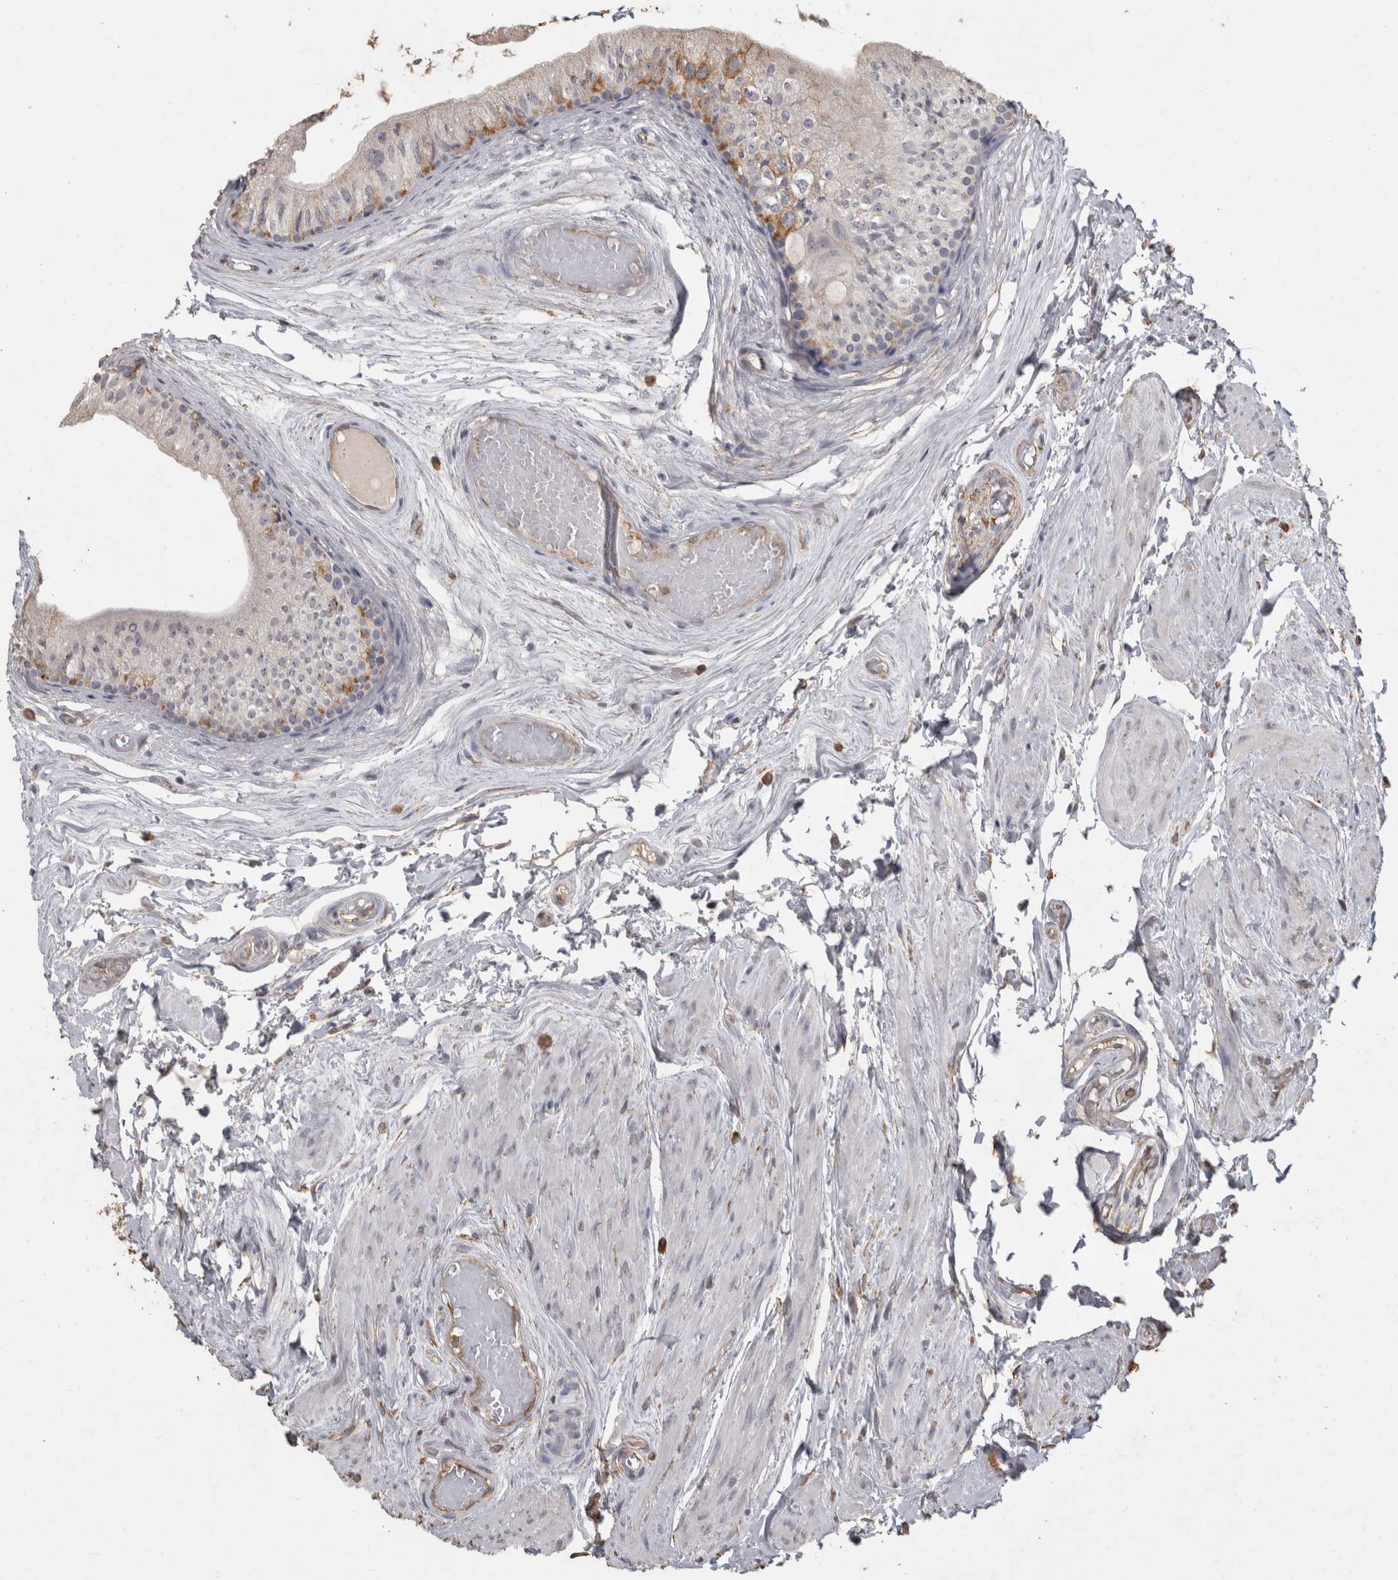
{"staining": {"intensity": "moderate", "quantity": "<25%", "location": "cytoplasmic/membranous"}, "tissue": "epididymis", "cell_type": "Glandular cells", "image_type": "normal", "snomed": [{"axis": "morphology", "description": "Normal tissue, NOS"}, {"axis": "topography", "description": "Epididymis"}], "caption": "Brown immunohistochemical staining in unremarkable human epididymis exhibits moderate cytoplasmic/membranous expression in approximately <25% of glandular cells. (IHC, brightfield microscopy, high magnification).", "gene": "REPS2", "patient": {"sex": "male", "age": 79}}